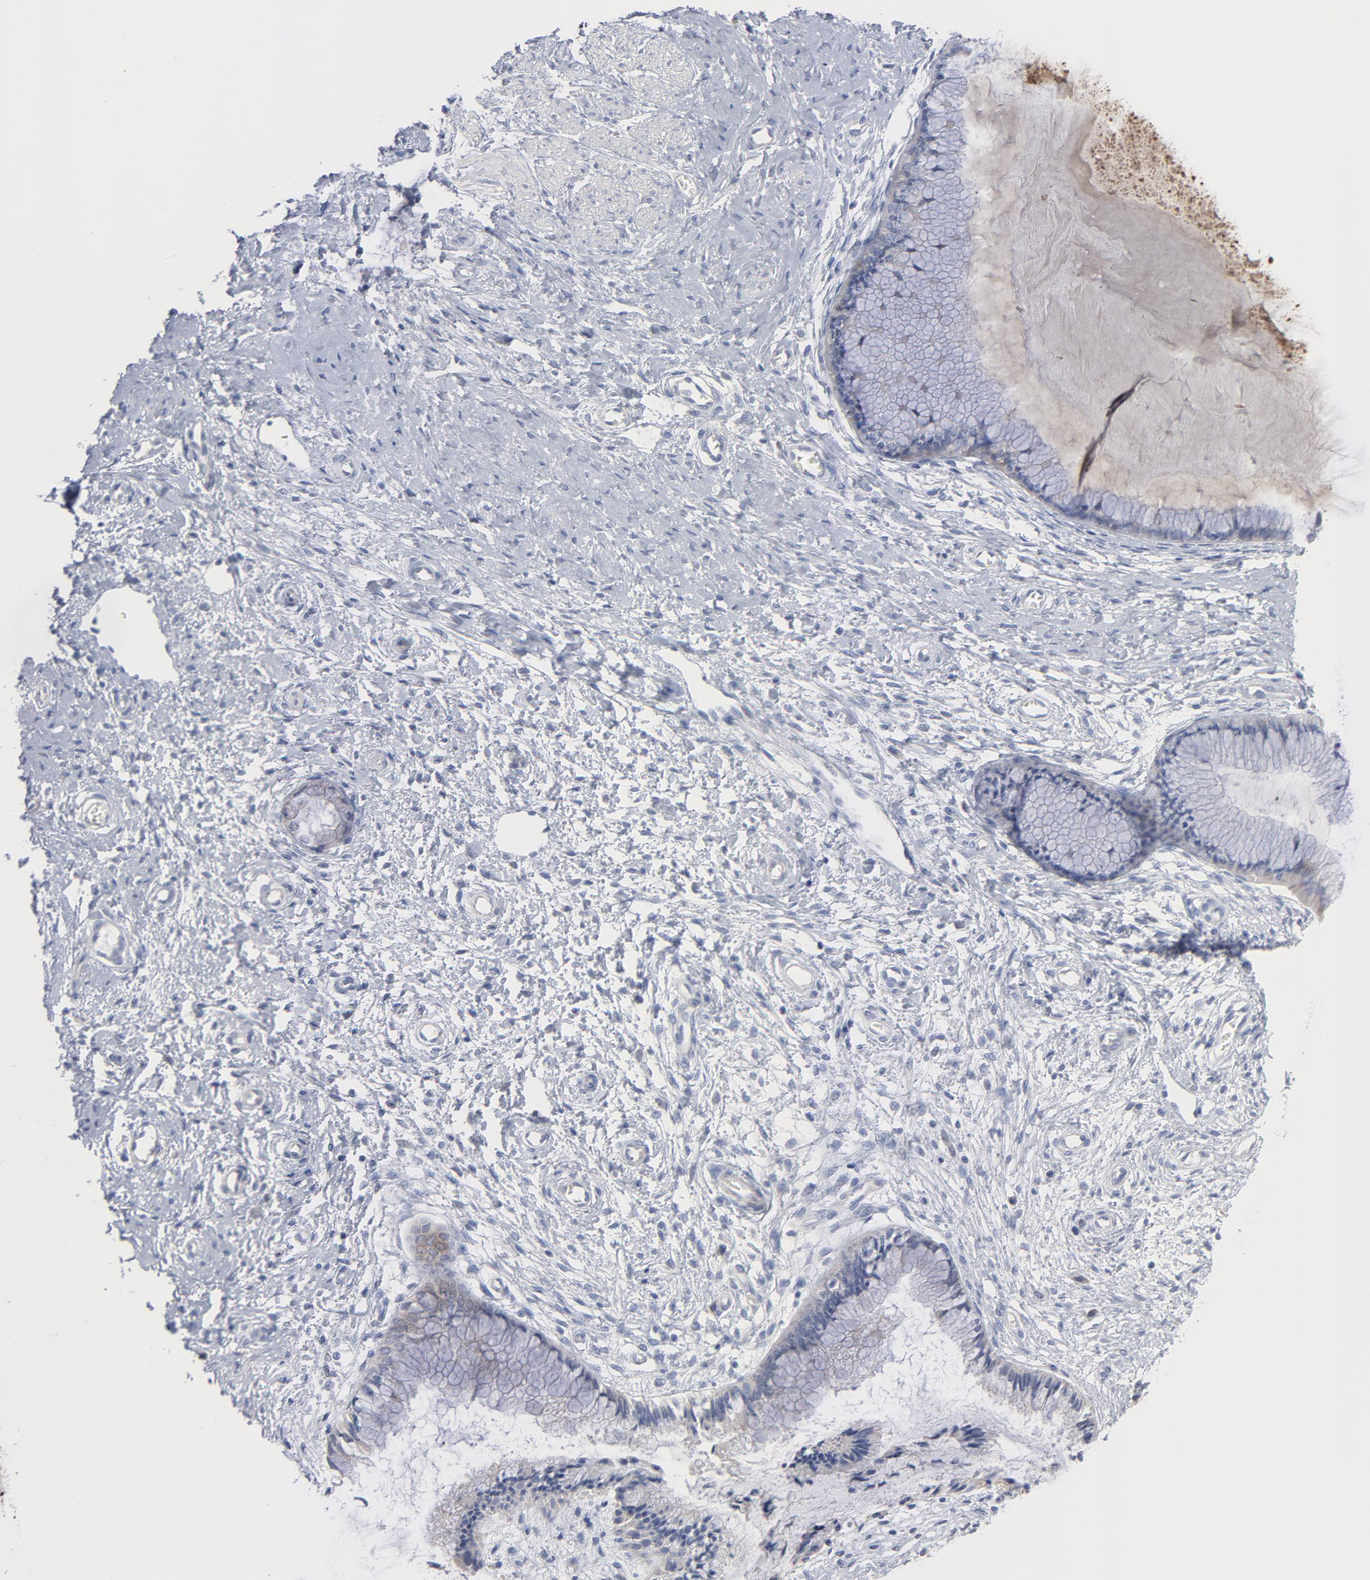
{"staining": {"intensity": "weak", "quantity": ">75%", "location": "cytoplasmic/membranous"}, "tissue": "cervix", "cell_type": "Glandular cells", "image_type": "normal", "snomed": [{"axis": "morphology", "description": "Normal tissue, NOS"}, {"axis": "topography", "description": "Cervix"}], "caption": "Glandular cells exhibit low levels of weak cytoplasmic/membranous expression in approximately >75% of cells in normal human cervix. The staining was performed using DAB, with brown indicating positive protein expression. Nuclei are stained blue with hematoxylin.", "gene": "CPE", "patient": {"sex": "female", "age": 27}}